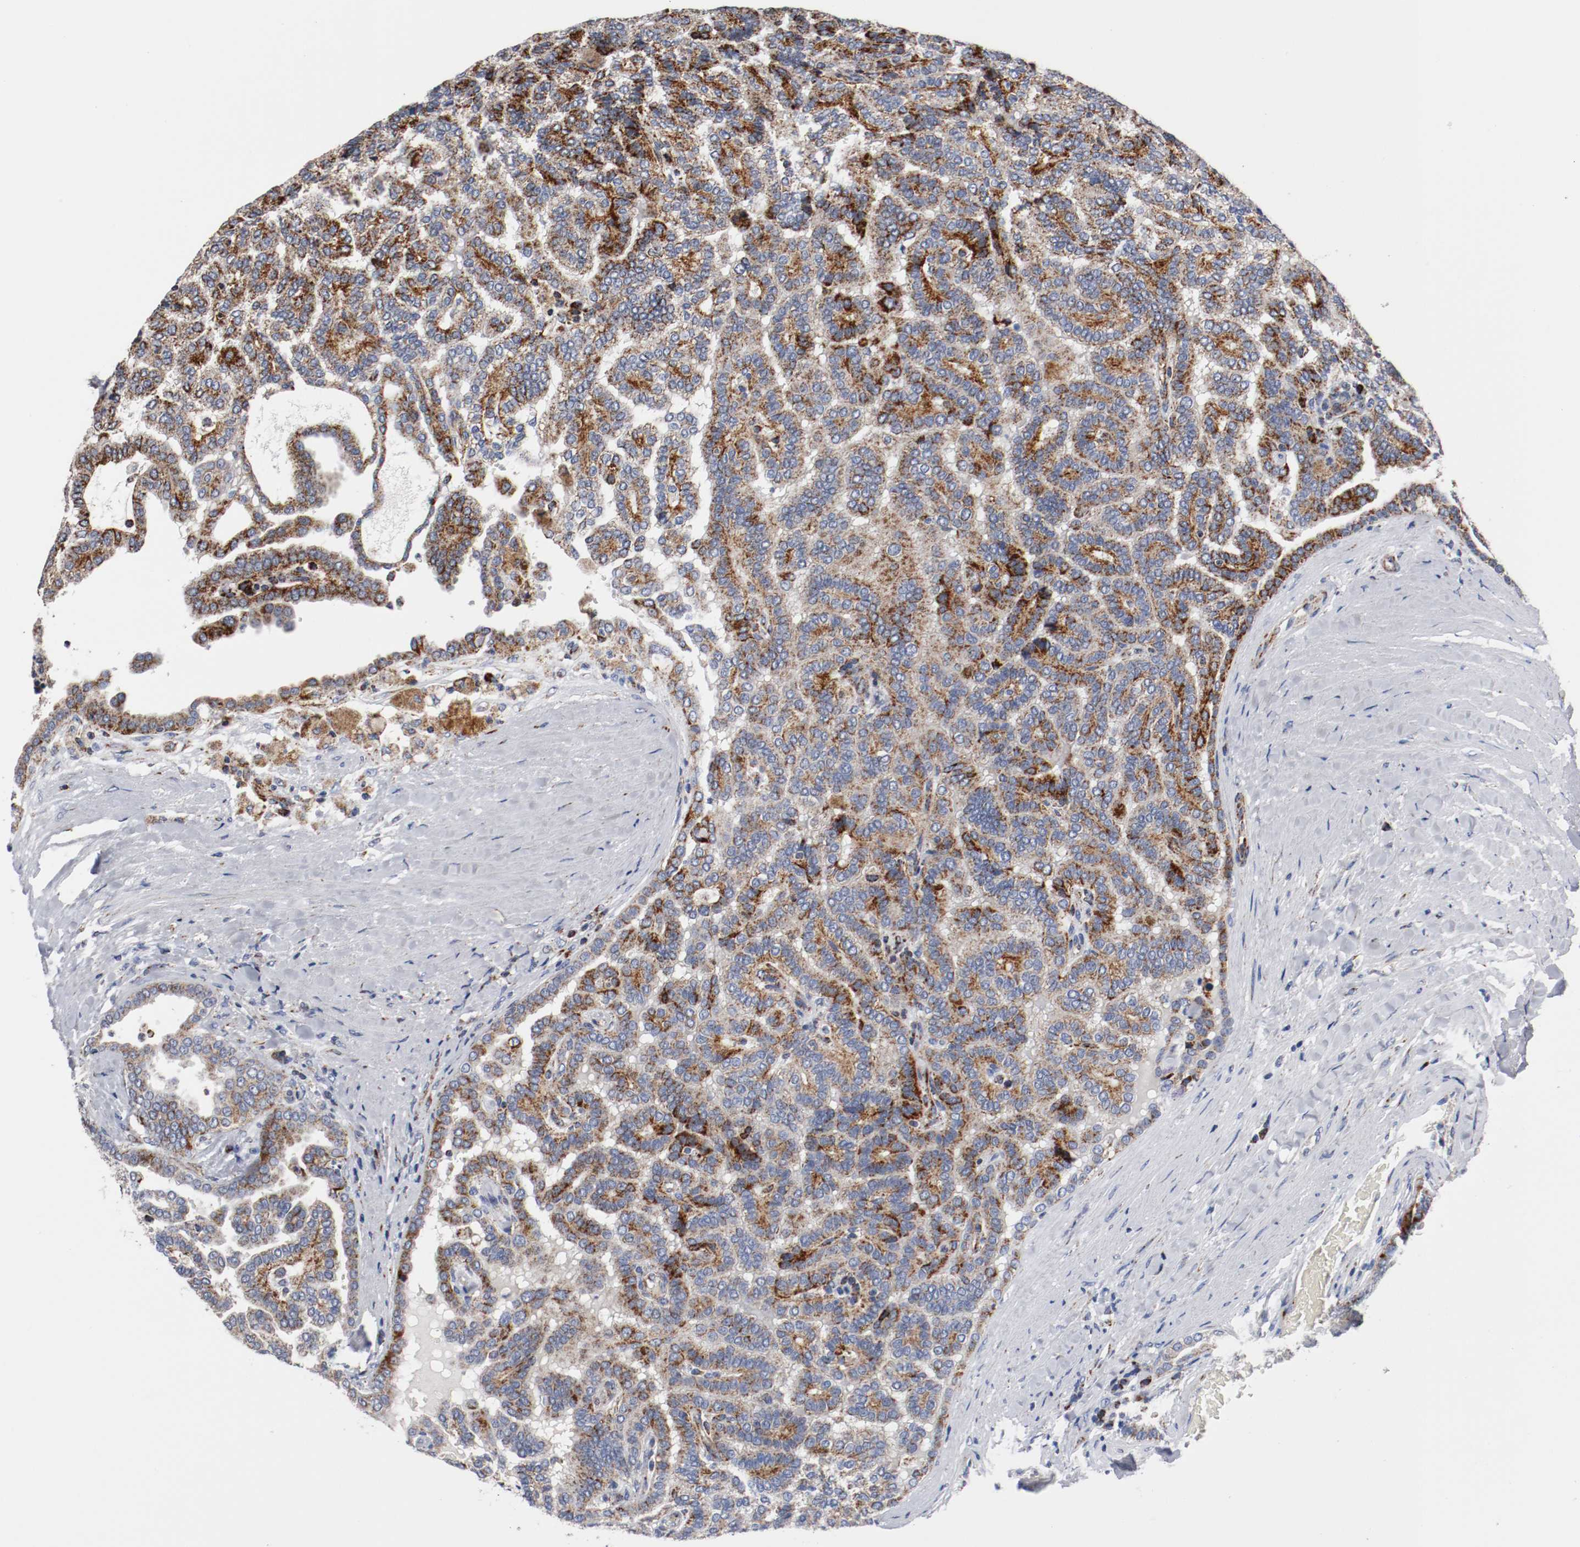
{"staining": {"intensity": "strong", "quantity": ">75%", "location": "cytoplasmic/membranous"}, "tissue": "renal cancer", "cell_type": "Tumor cells", "image_type": "cancer", "snomed": [{"axis": "morphology", "description": "Adenocarcinoma, NOS"}, {"axis": "topography", "description": "Kidney"}], "caption": "This is a photomicrograph of immunohistochemistry staining of renal cancer, which shows strong staining in the cytoplasmic/membranous of tumor cells.", "gene": "TUBD1", "patient": {"sex": "male", "age": 61}}